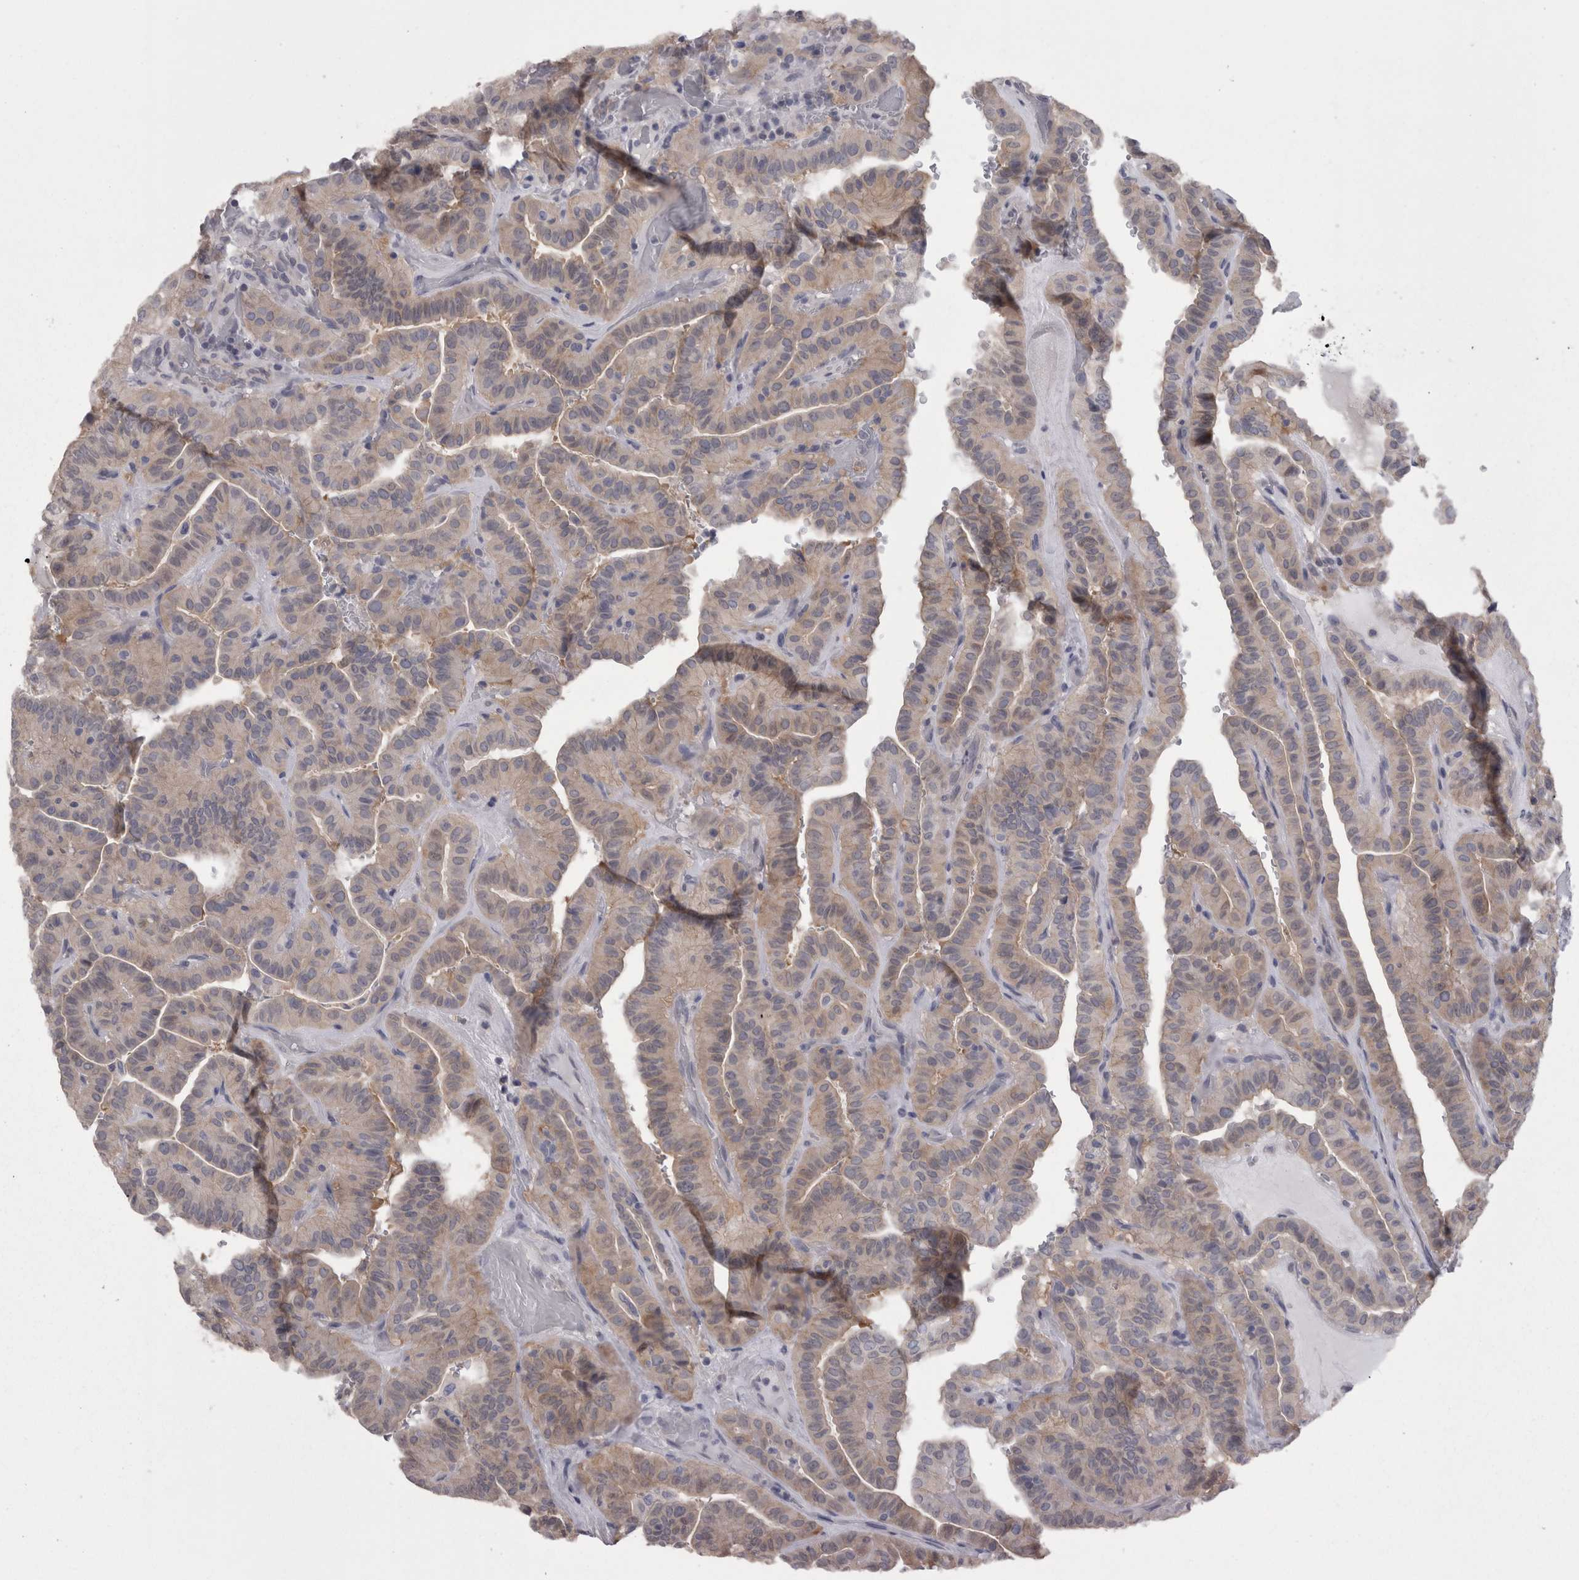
{"staining": {"intensity": "weak", "quantity": ">75%", "location": "cytoplasmic/membranous"}, "tissue": "thyroid cancer", "cell_type": "Tumor cells", "image_type": "cancer", "snomed": [{"axis": "morphology", "description": "Papillary adenocarcinoma, NOS"}, {"axis": "topography", "description": "Thyroid gland"}], "caption": "Tumor cells display low levels of weak cytoplasmic/membranous staining in about >75% of cells in papillary adenocarcinoma (thyroid). The staining was performed using DAB (3,3'-diaminobenzidine) to visualize the protein expression in brown, while the nuclei were stained in blue with hematoxylin (Magnification: 20x).", "gene": "CAMK2D", "patient": {"sex": "male", "age": 77}}